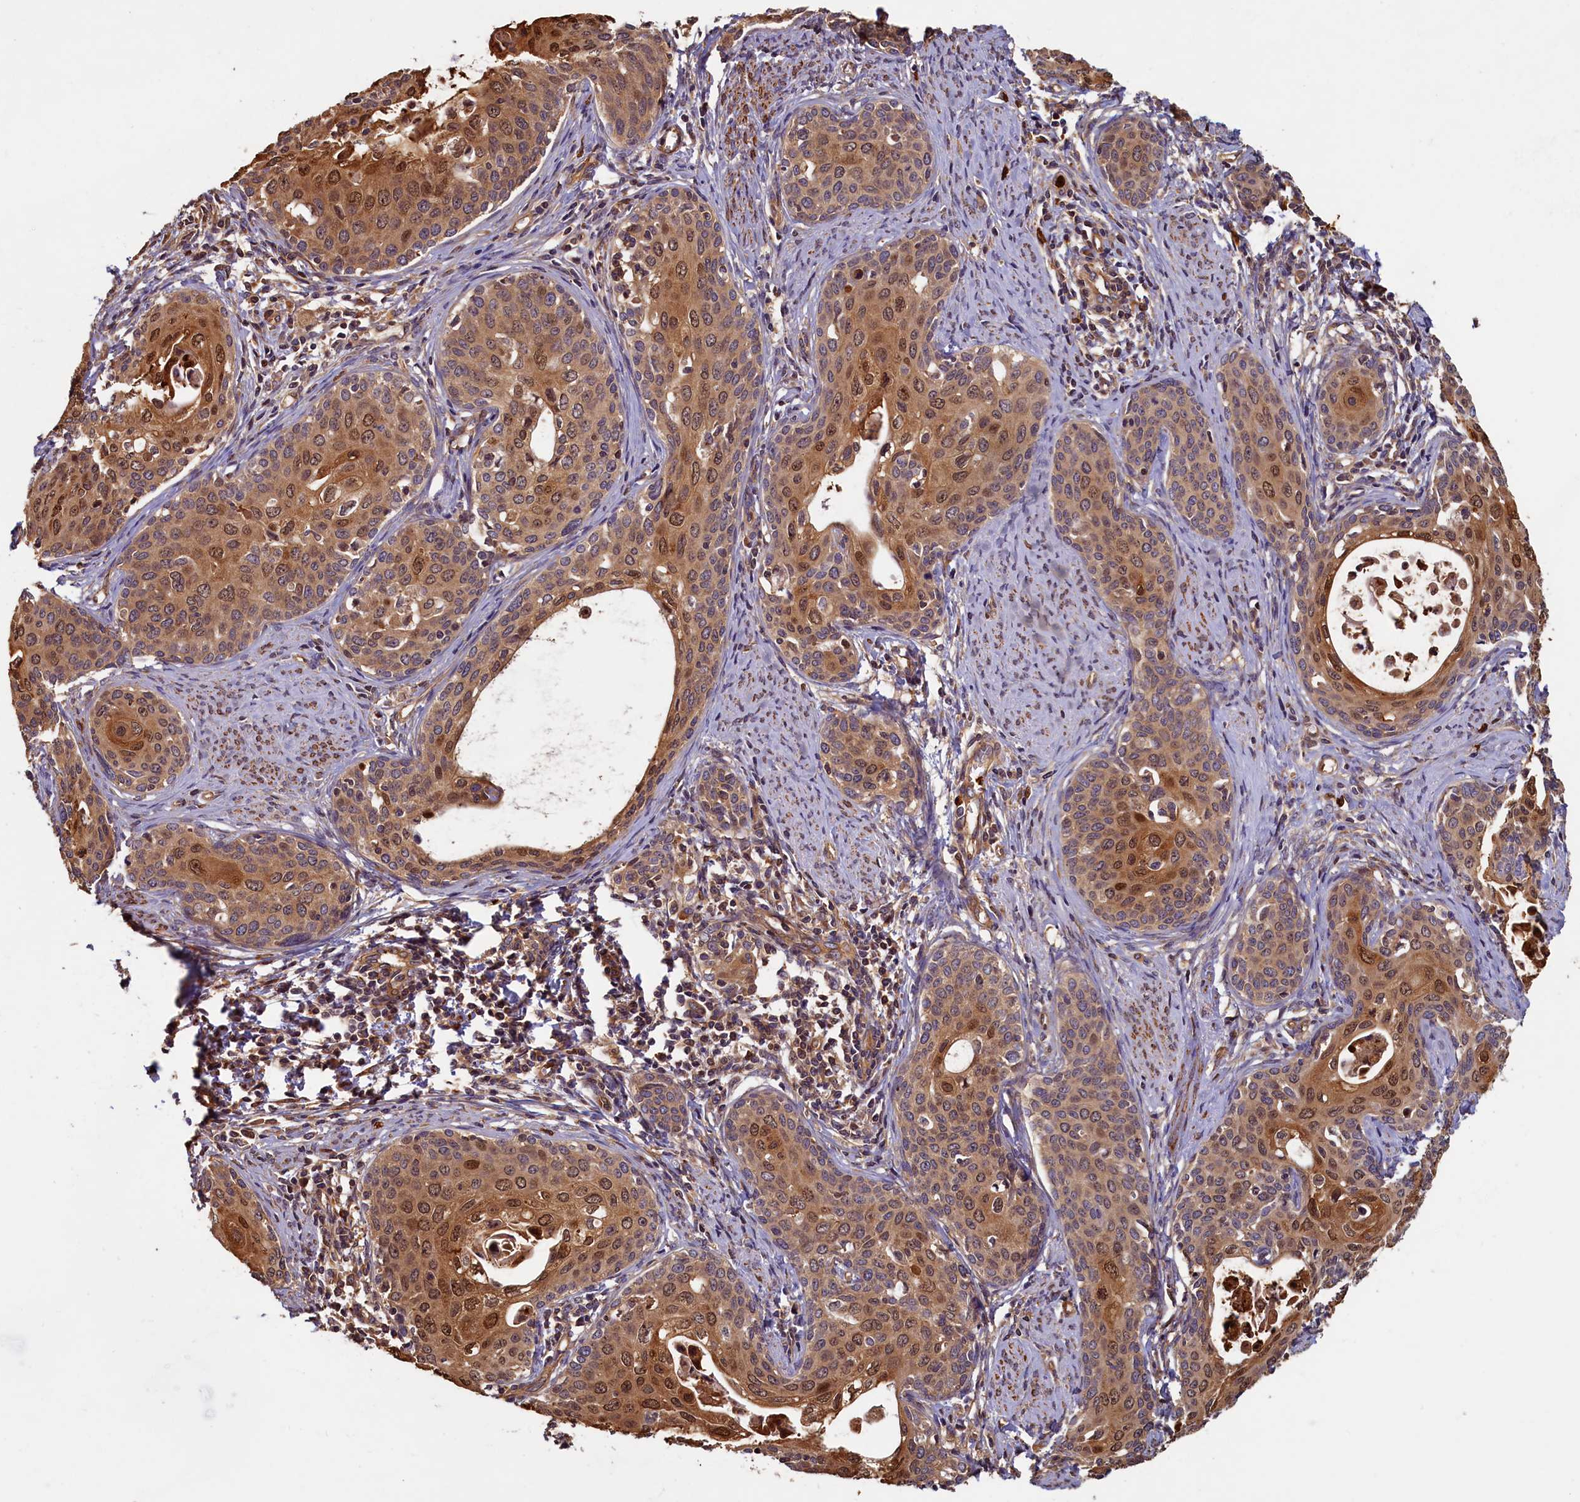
{"staining": {"intensity": "moderate", "quantity": ">75%", "location": "cytoplasmic/membranous,nuclear"}, "tissue": "cervical cancer", "cell_type": "Tumor cells", "image_type": "cancer", "snomed": [{"axis": "morphology", "description": "Squamous cell carcinoma, NOS"}, {"axis": "topography", "description": "Cervix"}], "caption": "Immunohistochemistry image of human cervical cancer stained for a protein (brown), which displays medium levels of moderate cytoplasmic/membranous and nuclear staining in approximately >75% of tumor cells.", "gene": "CCDC102B", "patient": {"sex": "female", "age": 52}}